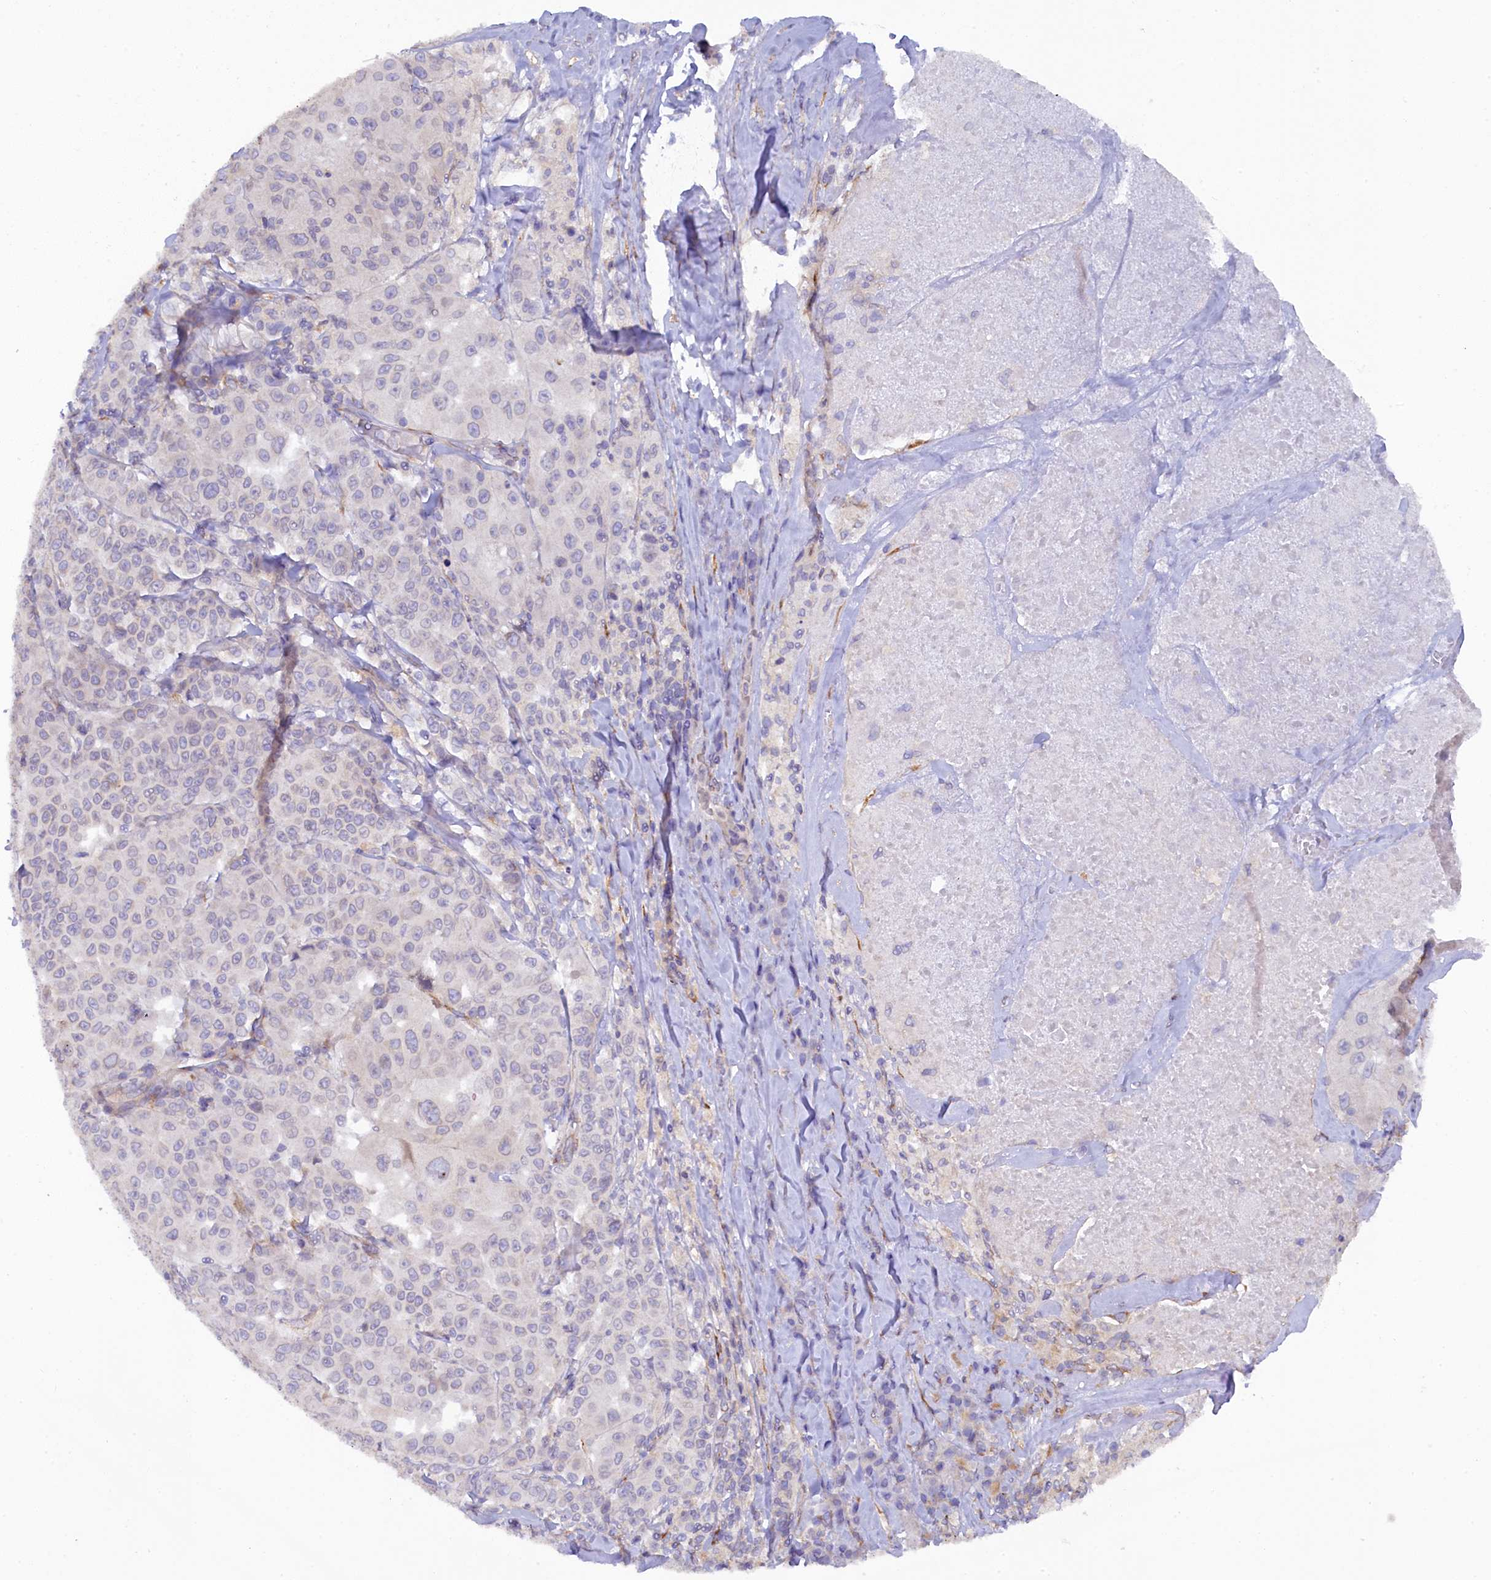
{"staining": {"intensity": "negative", "quantity": "none", "location": "none"}, "tissue": "melanoma", "cell_type": "Tumor cells", "image_type": "cancer", "snomed": [{"axis": "morphology", "description": "Malignant melanoma, Metastatic site"}, {"axis": "topography", "description": "Lymph node"}], "caption": "Immunohistochemistry (IHC) micrograph of neoplastic tissue: malignant melanoma (metastatic site) stained with DAB (3,3'-diaminobenzidine) demonstrates no significant protein positivity in tumor cells.", "gene": "POGLUT3", "patient": {"sex": "male", "age": 62}}